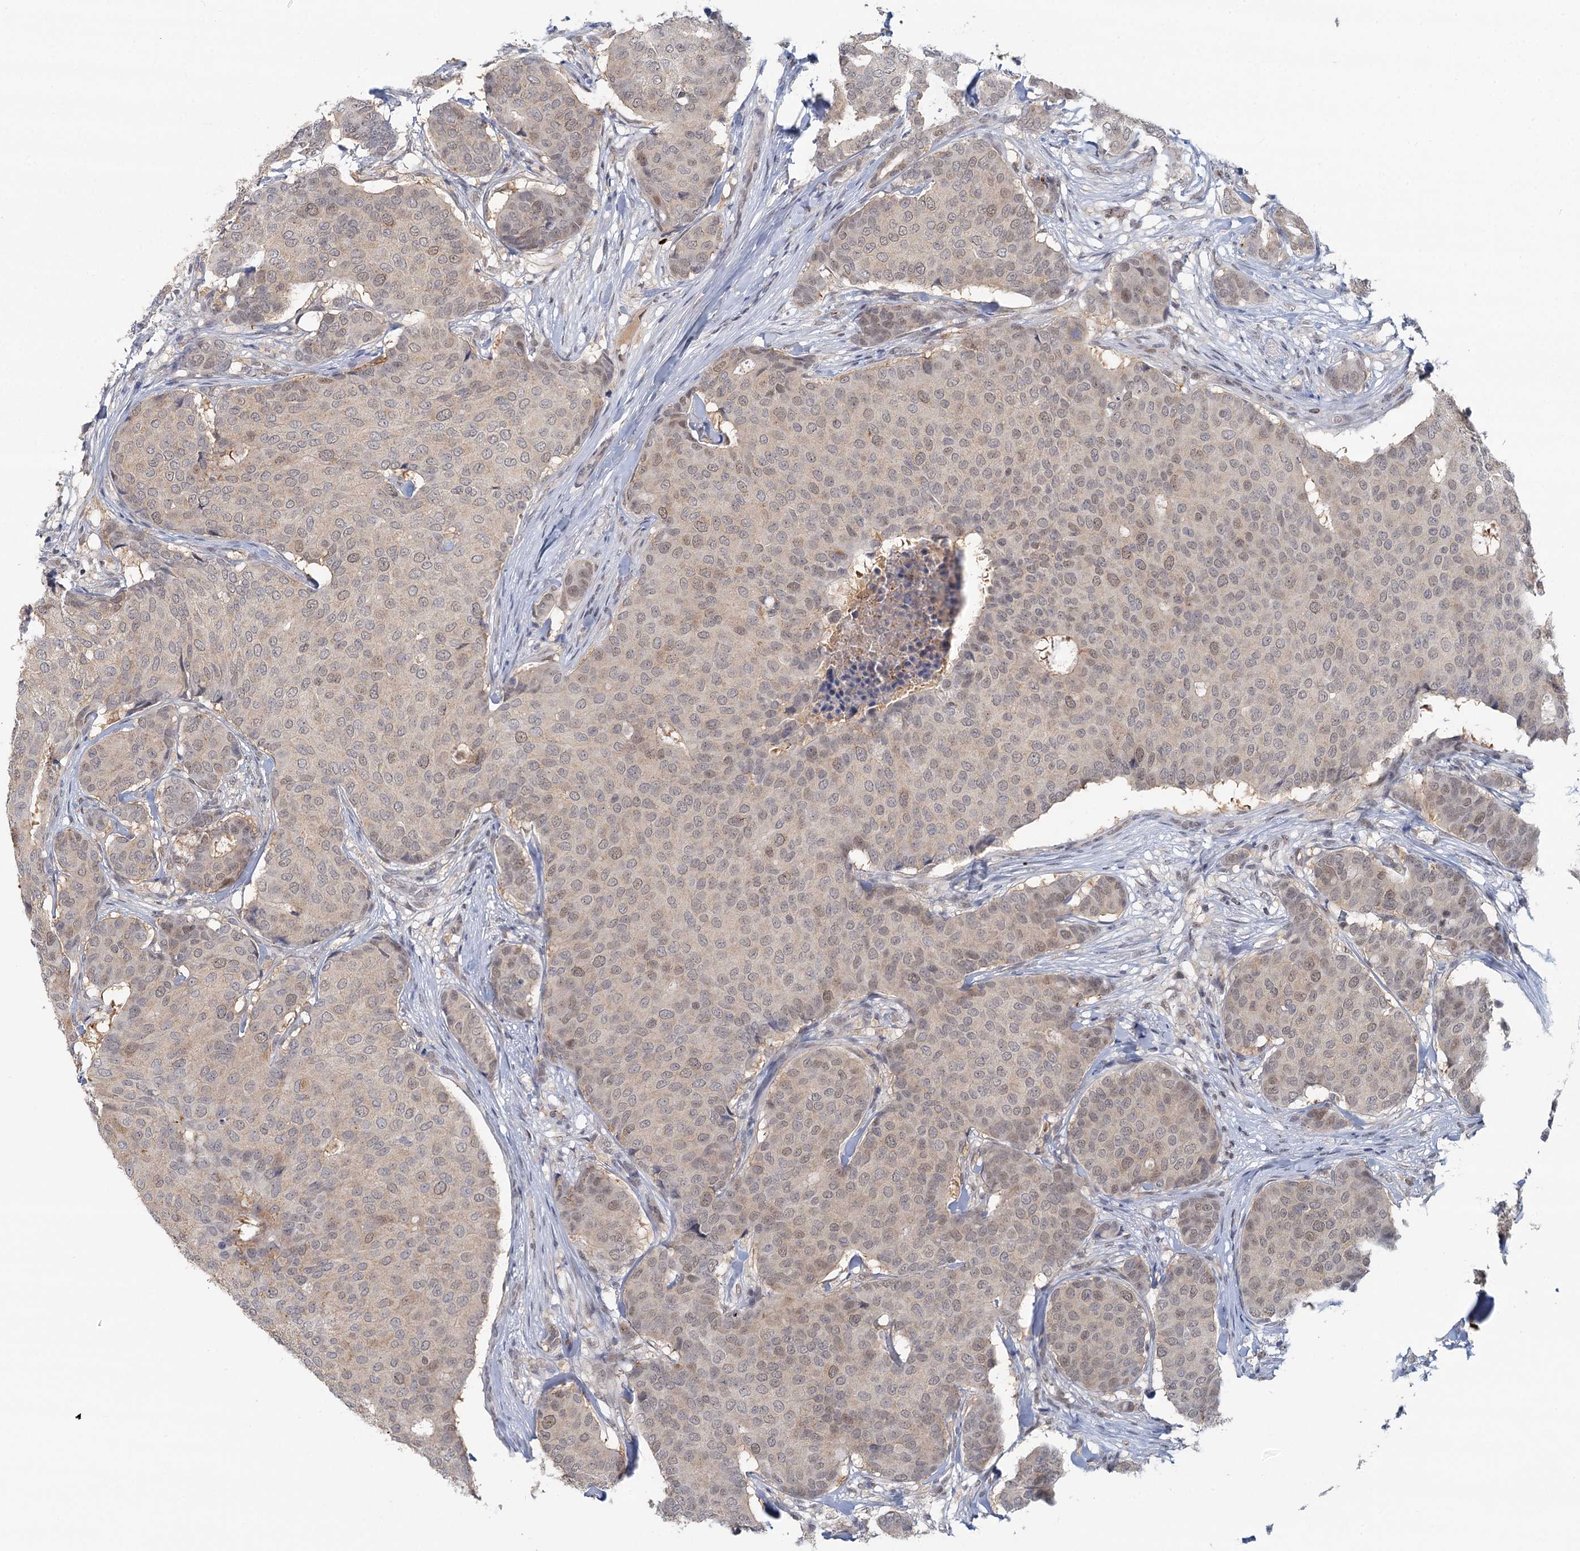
{"staining": {"intensity": "weak", "quantity": "25%-75%", "location": "nuclear"}, "tissue": "breast cancer", "cell_type": "Tumor cells", "image_type": "cancer", "snomed": [{"axis": "morphology", "description": "Duct carcinoma"}, {"axis": "topography", "description": "Breast"}], "caption": "The photomicrograph reveals immunohistochemical staining of breast cancer. There is weak nuclear expression is identified in about 25%-75% of tumor cells. (DAB (3,3'-diaminobenzidine) IHC with brightfield microscopy, high magnification).", "gene": "GPATCH11", "patient": {"sex": "female", "age": 75}}